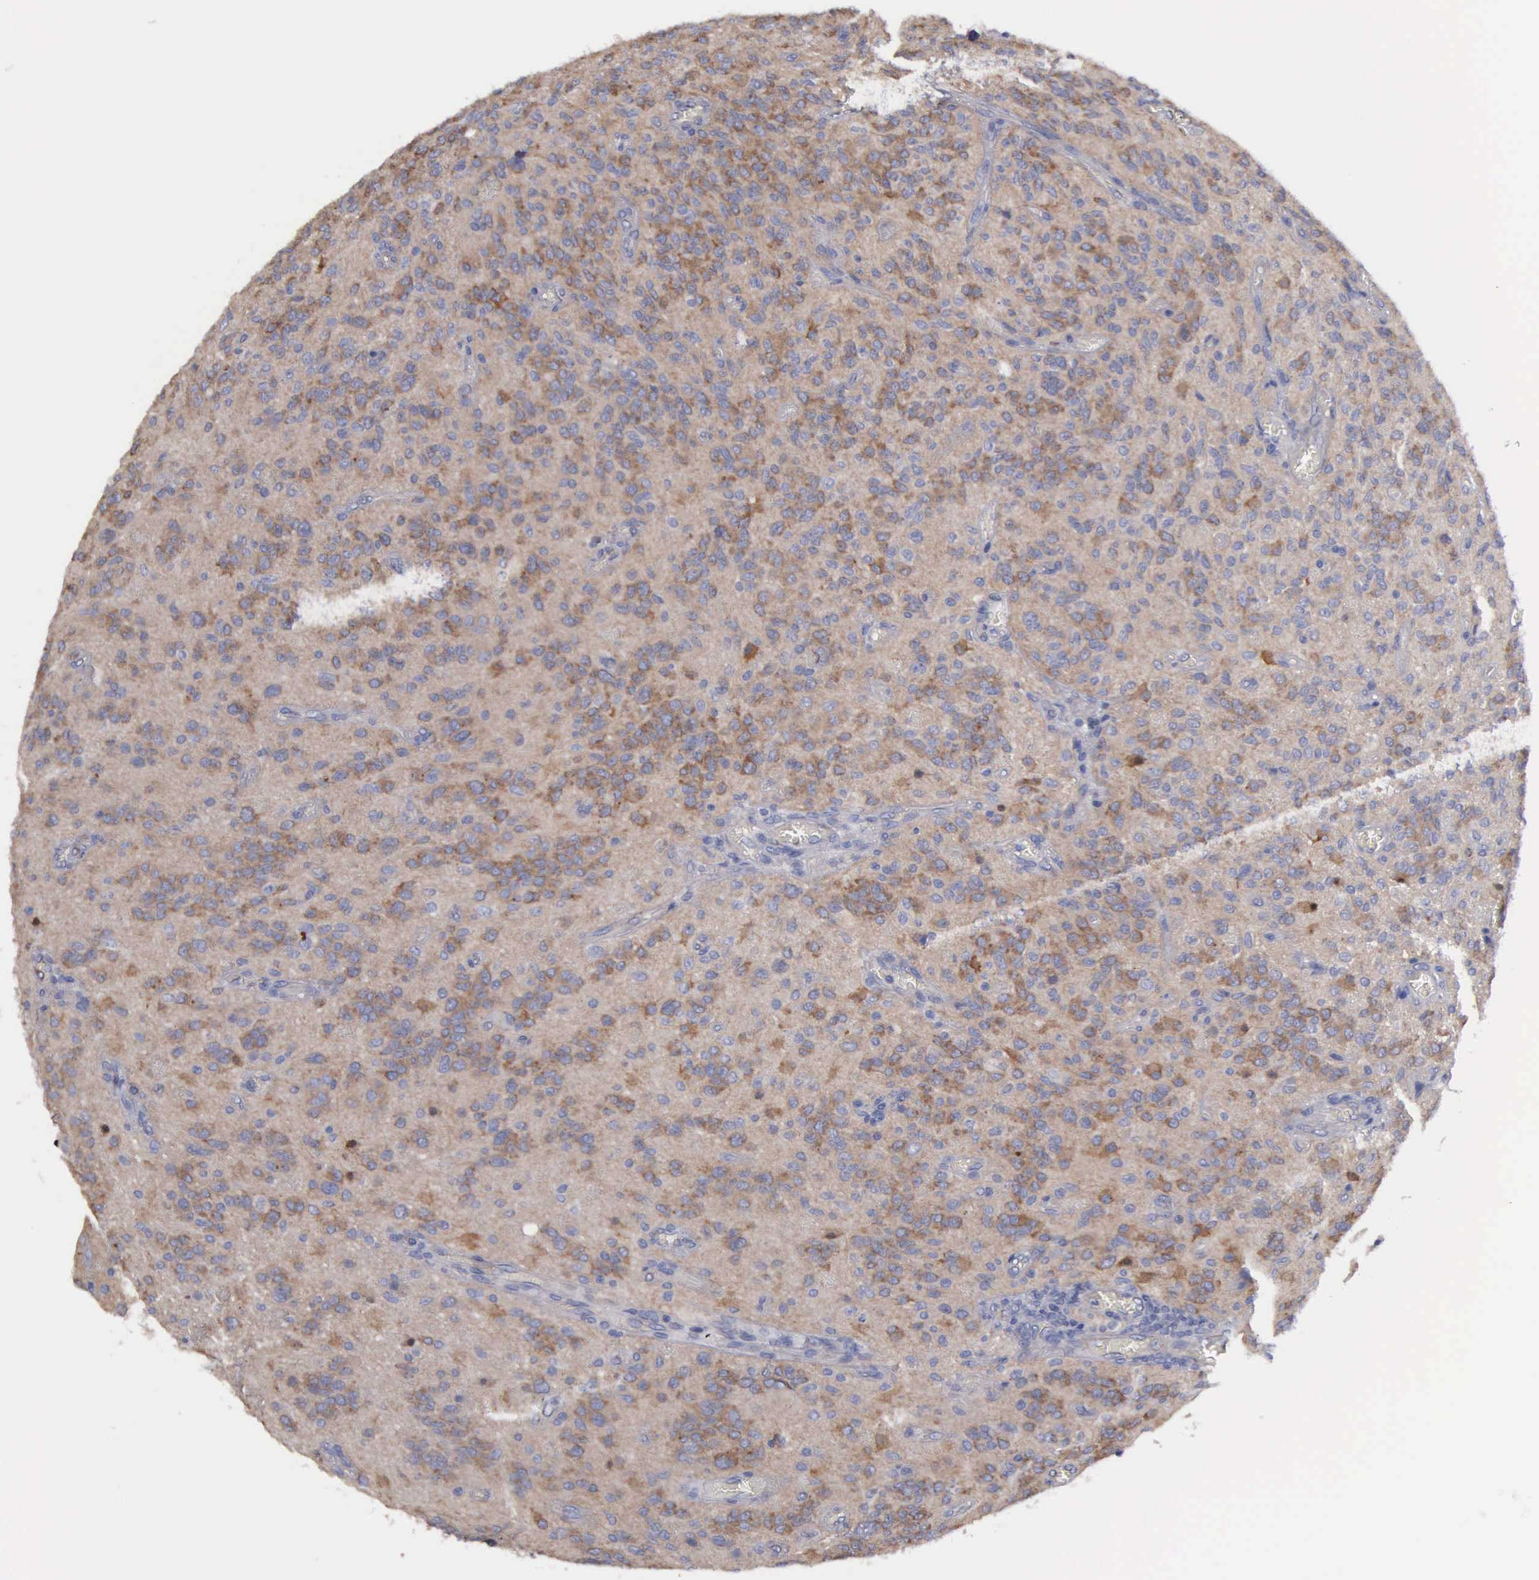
{"staining": {"intensity": "moderate", "quantity": "25%-75%", "location": "cytoplasmic/membranous"}, "tissue": "glioma", "cell_type": "Tumor cells", "image_type": "cancer", "snomed": [{"axis": "morphology", "description": "Glioma, malignant, Low grade"}, {"axis": "topography", "description": "Brain"}], "caption": "Tumor cells display moderate cytoplasmic/membranous positivity in about 25%-75% of cells in malignant glioma (low-grade).", "gene": "RDX", "patient": {"sex": "female", "age": 15}}